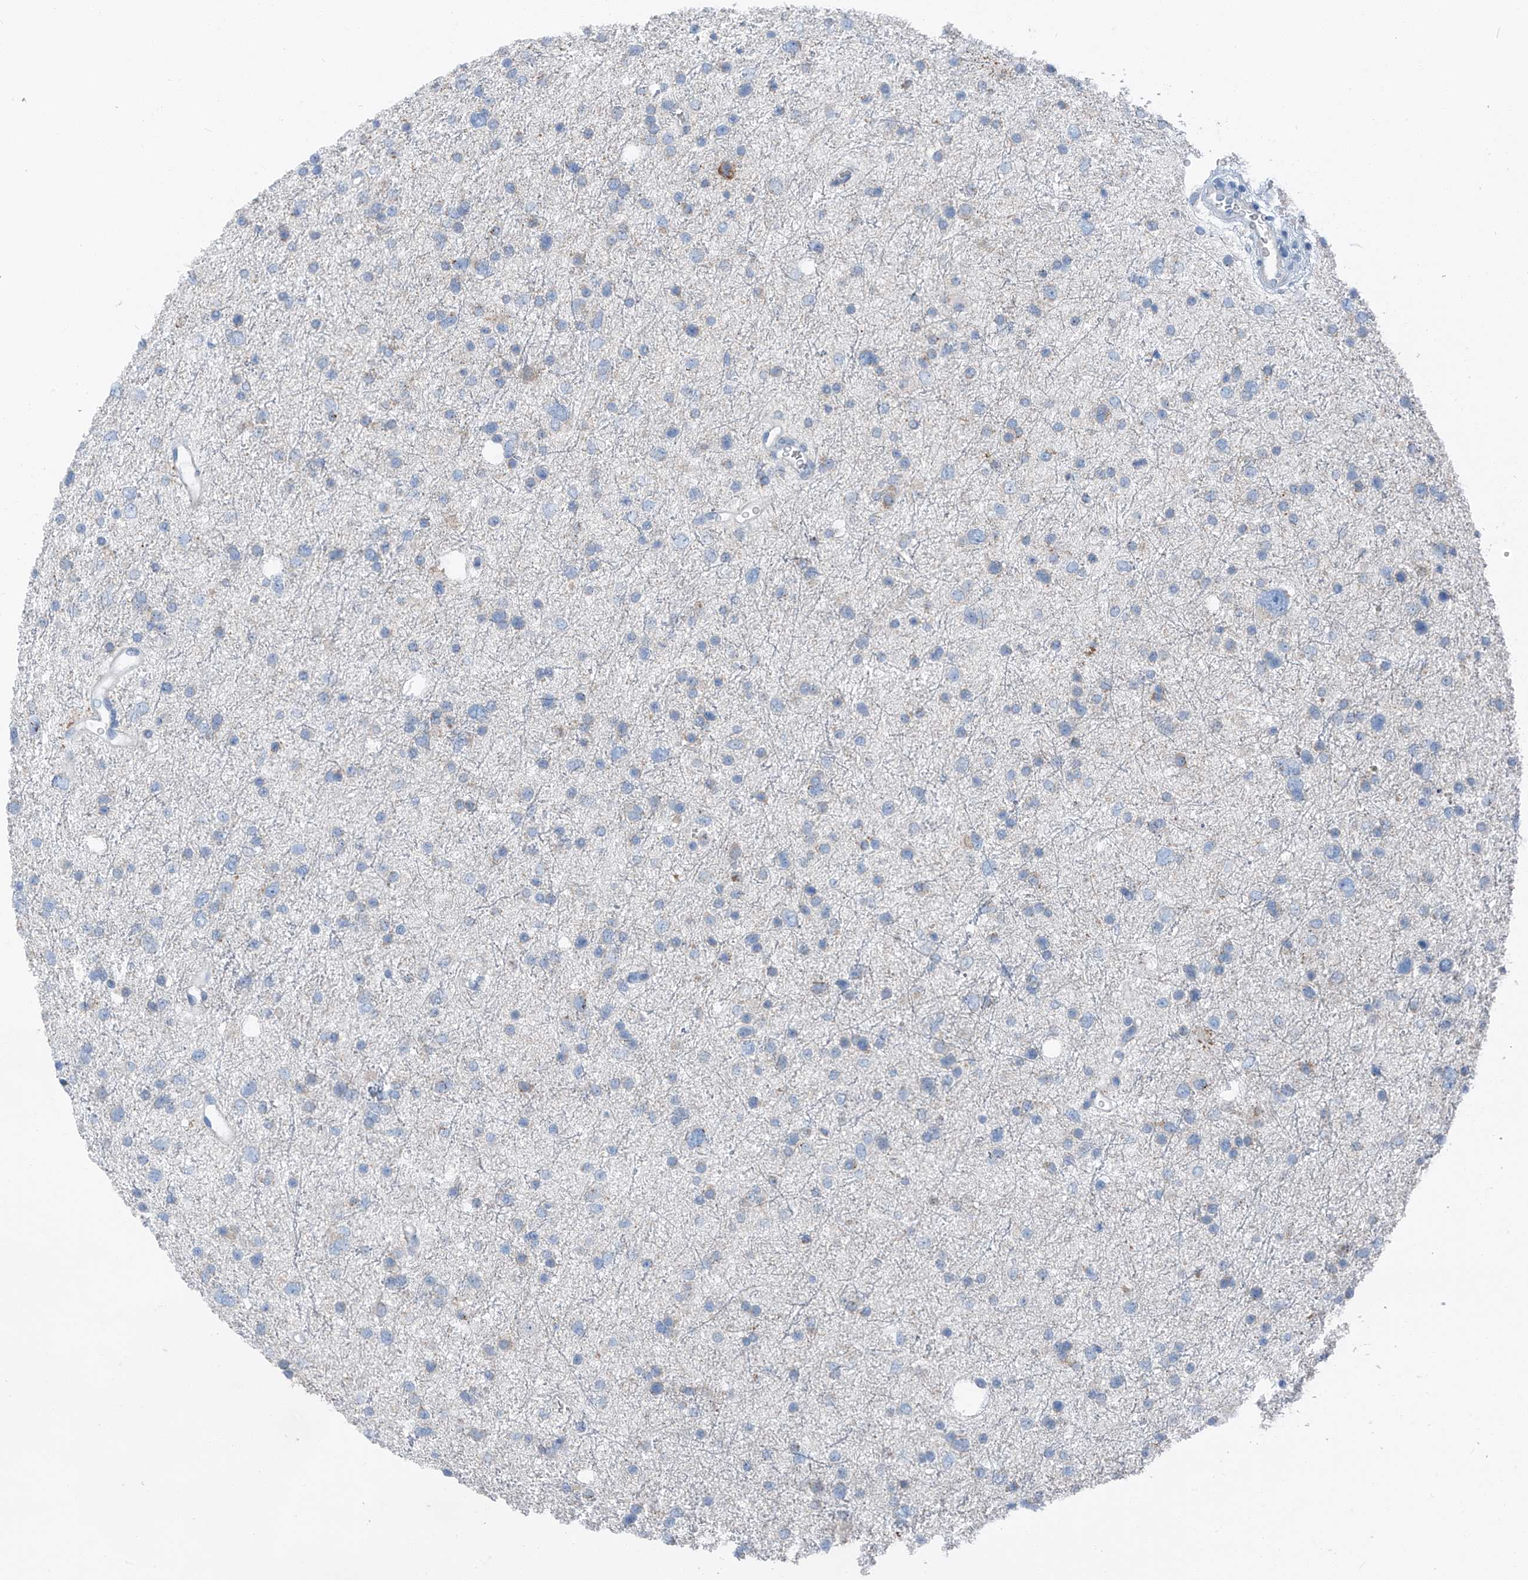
{"staining": {"intensity": "negative", "quantity": "none", "location": "none"}, "tissue": "glioma", "cell_type": "Tumor cells", "image_type": "cancer", "snomed": [{"axis": "morphology", "description": "Glioma, malignant, Low grade"}, {"axis": "topography", "description": "Brain"}], "caption": "Tumor cells show no significant protein expression in glioma.", "gene": "CHMP2B", "patient": {"sex": "female", "age": 37}}